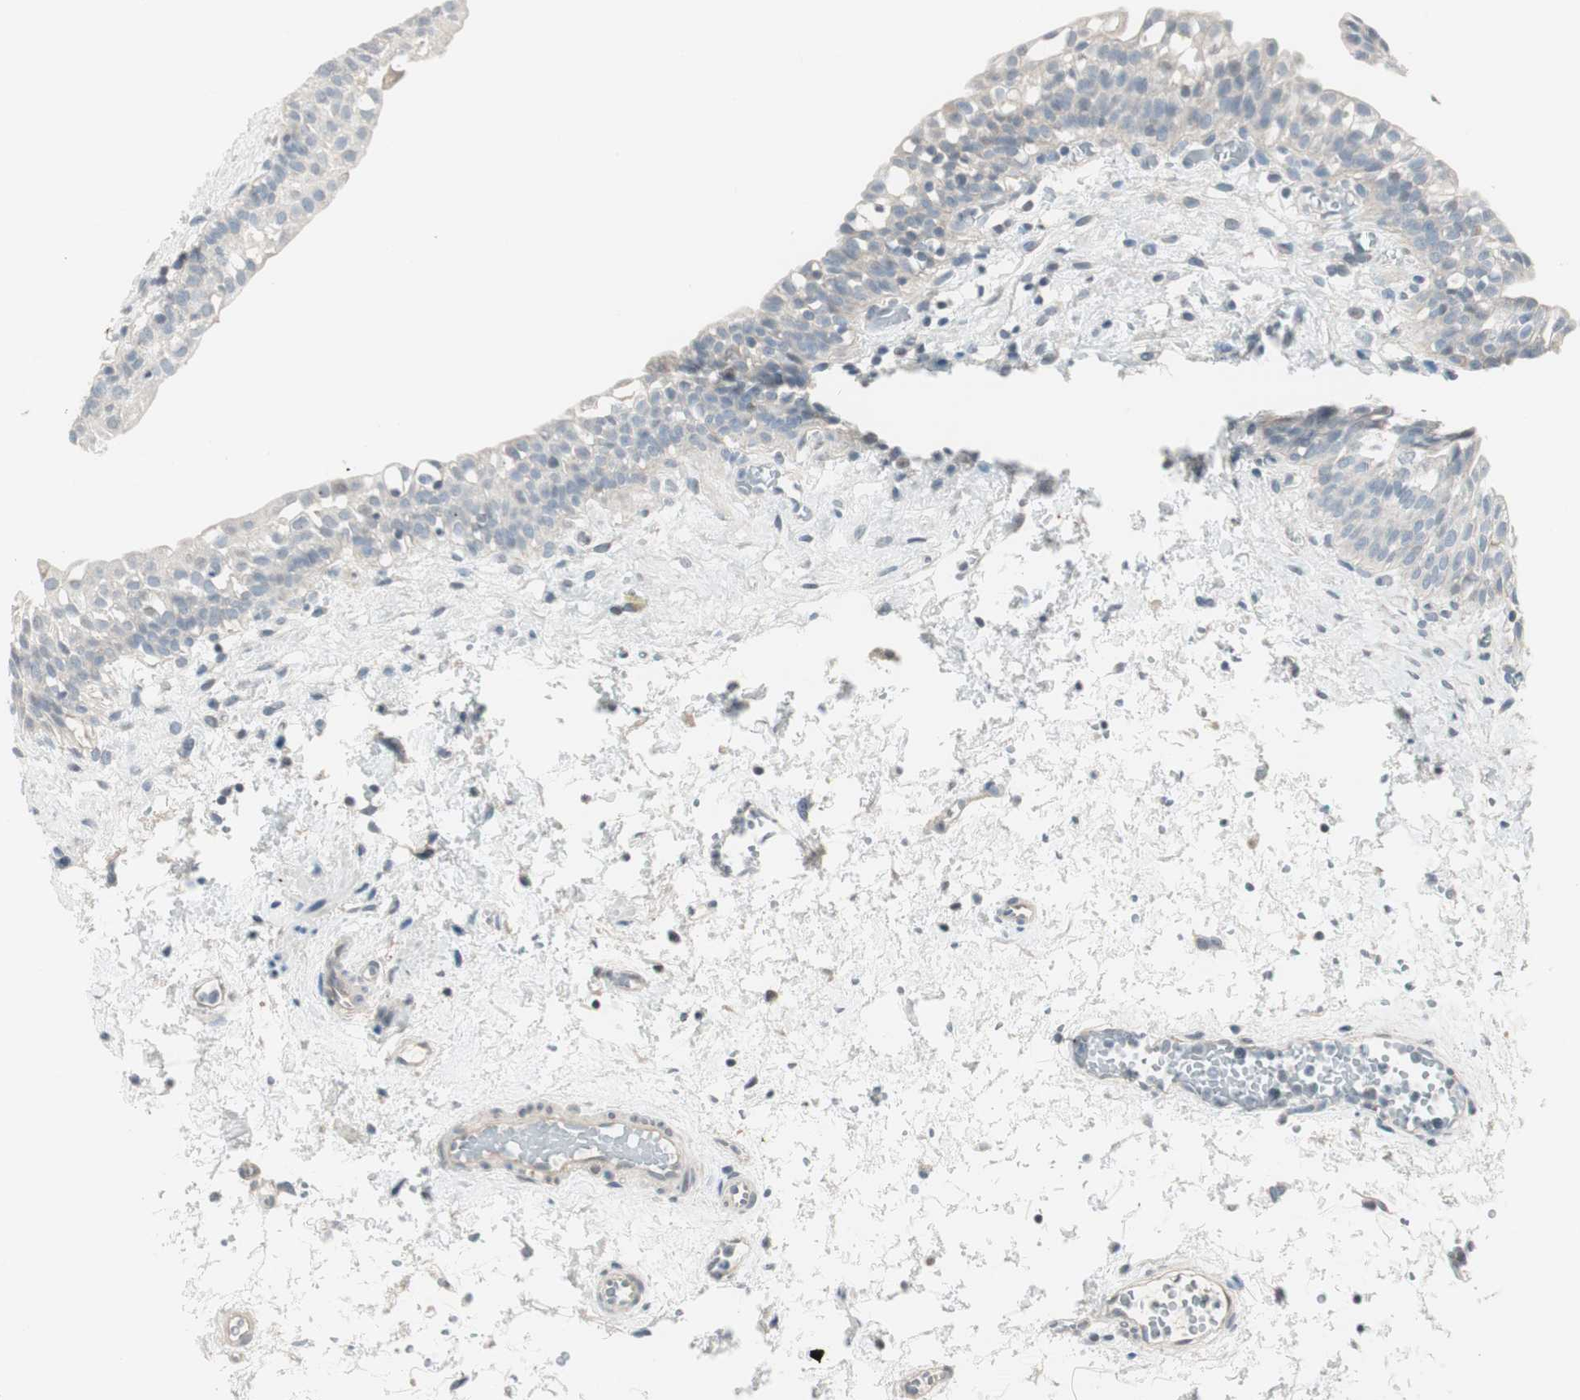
{"staining": {"intensity": "negative", "quantity": "none", "location": "none"}, "tissue": "urinary bladder", "cell_type": "Urothelial cells", "image_type": "normal", "snomed": [{"axis": "morphology", "description": "Normal tissue, NOS"}, {"axis": "topography", "description": "Urinary bladder"}], "caption": "DAB immunohistochemical staining of benign human urinary bladder displays no significant positivity in urothelial cells.", "gene": "EVA1A", "patient": {"sex": "male", "age": 55}}